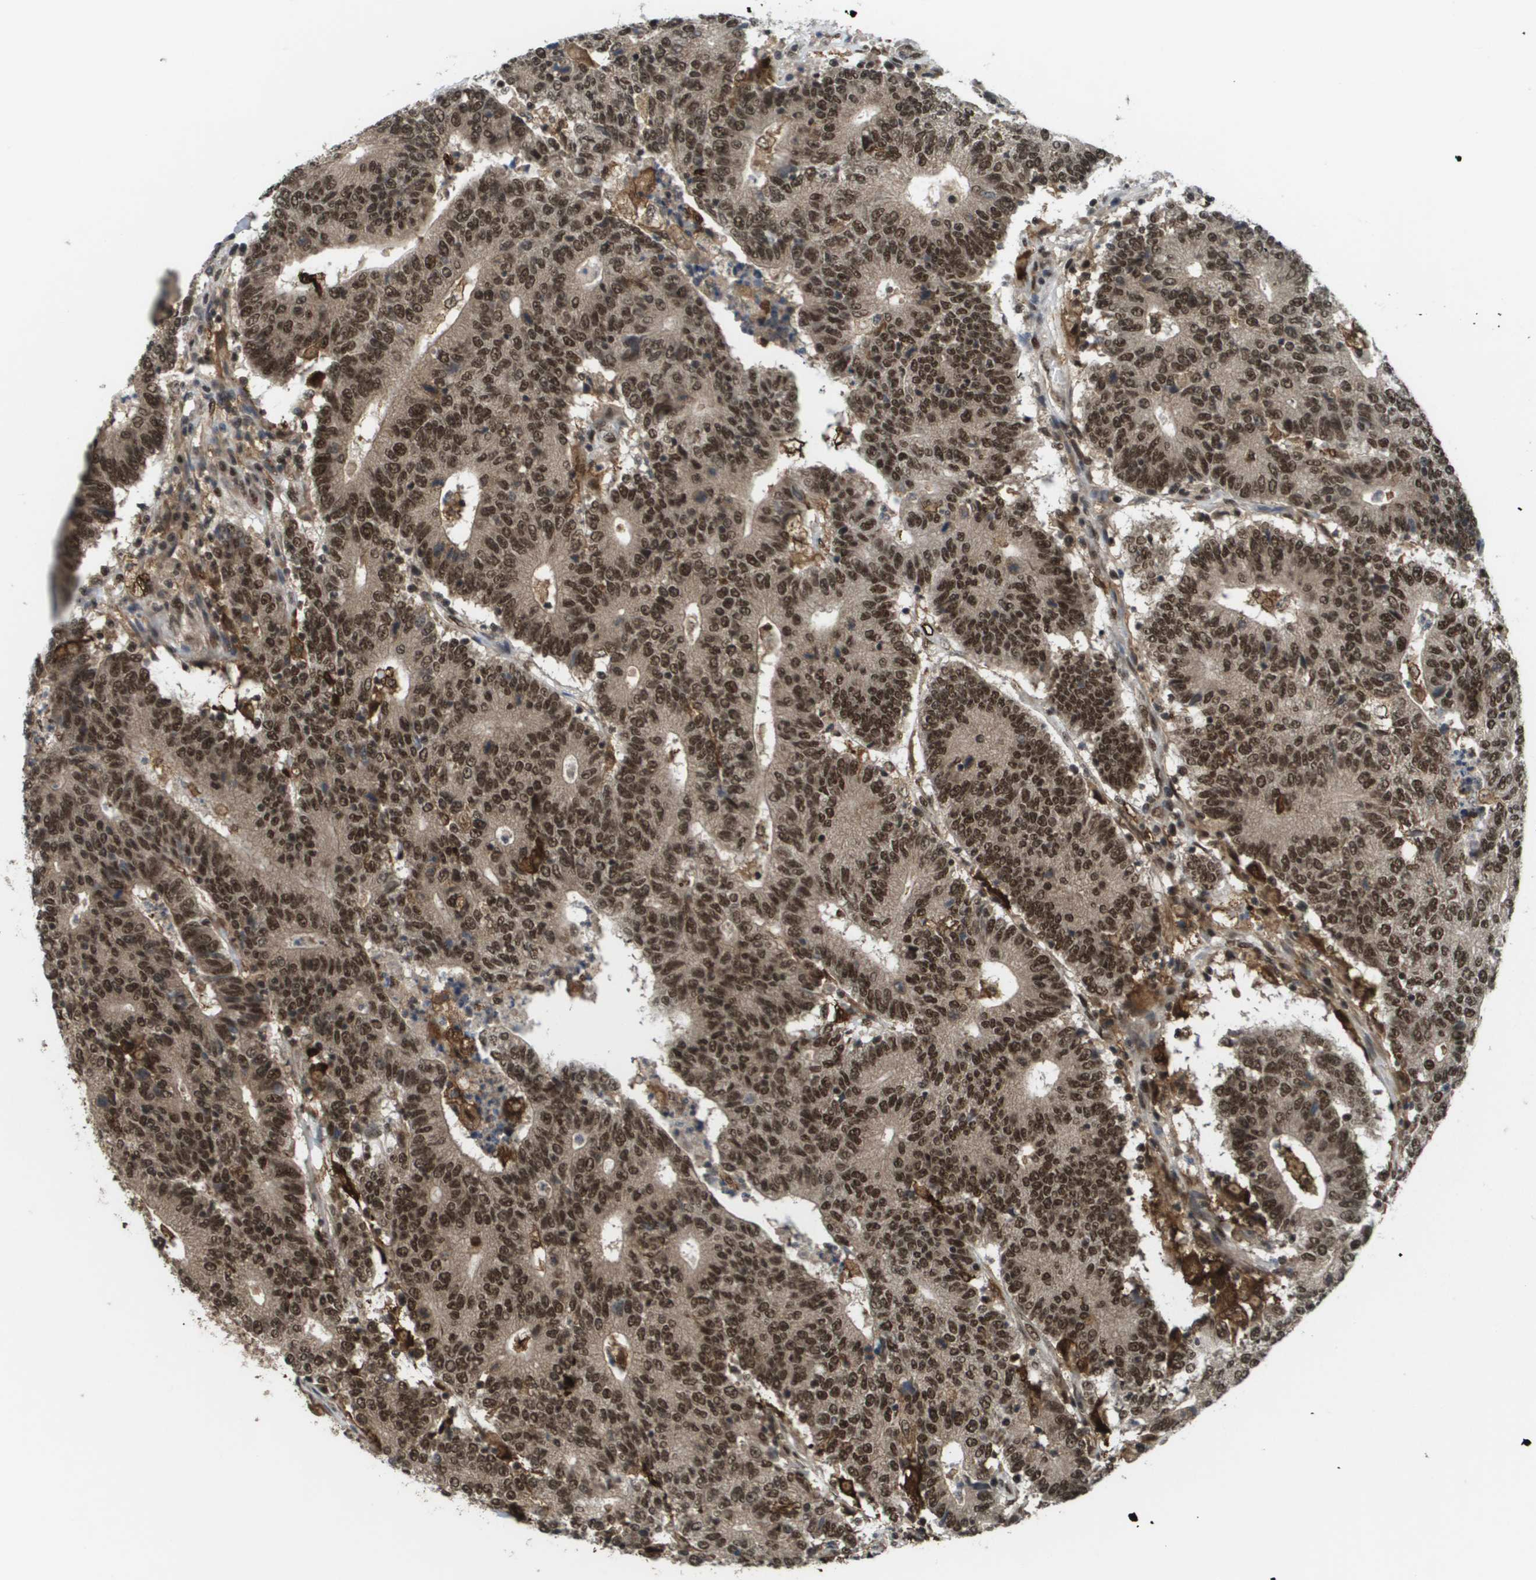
{"staining": {"intensity": "strong", "quantity": ">75%", "location": "cytoplasmic/membranous,nuclear"}, "tissue": "colorectal cancer", "cell_type": "Tumor cells", "image_type": "cancer", "snomed": [{"axis": "morphology", "description": "Normal tissue, NOS"}, {"axis": "morphology", "description": "Adenocarcinoma, NOS"}, {"axis": "topography", "description": "Colon"}], "caption": "The histopathology image displays a brown stain indicating the presence of a protein in the cytoplasmic/membranous and nuclear of tumor cells in colorectal adenocarcinoma. The staining was performed using DAB, with brown indicating positive protein expression. Nuclei are stained blue with hematoxylin.", "gene": "PRCC", "patient": {"sex": "female", "age": 75}}